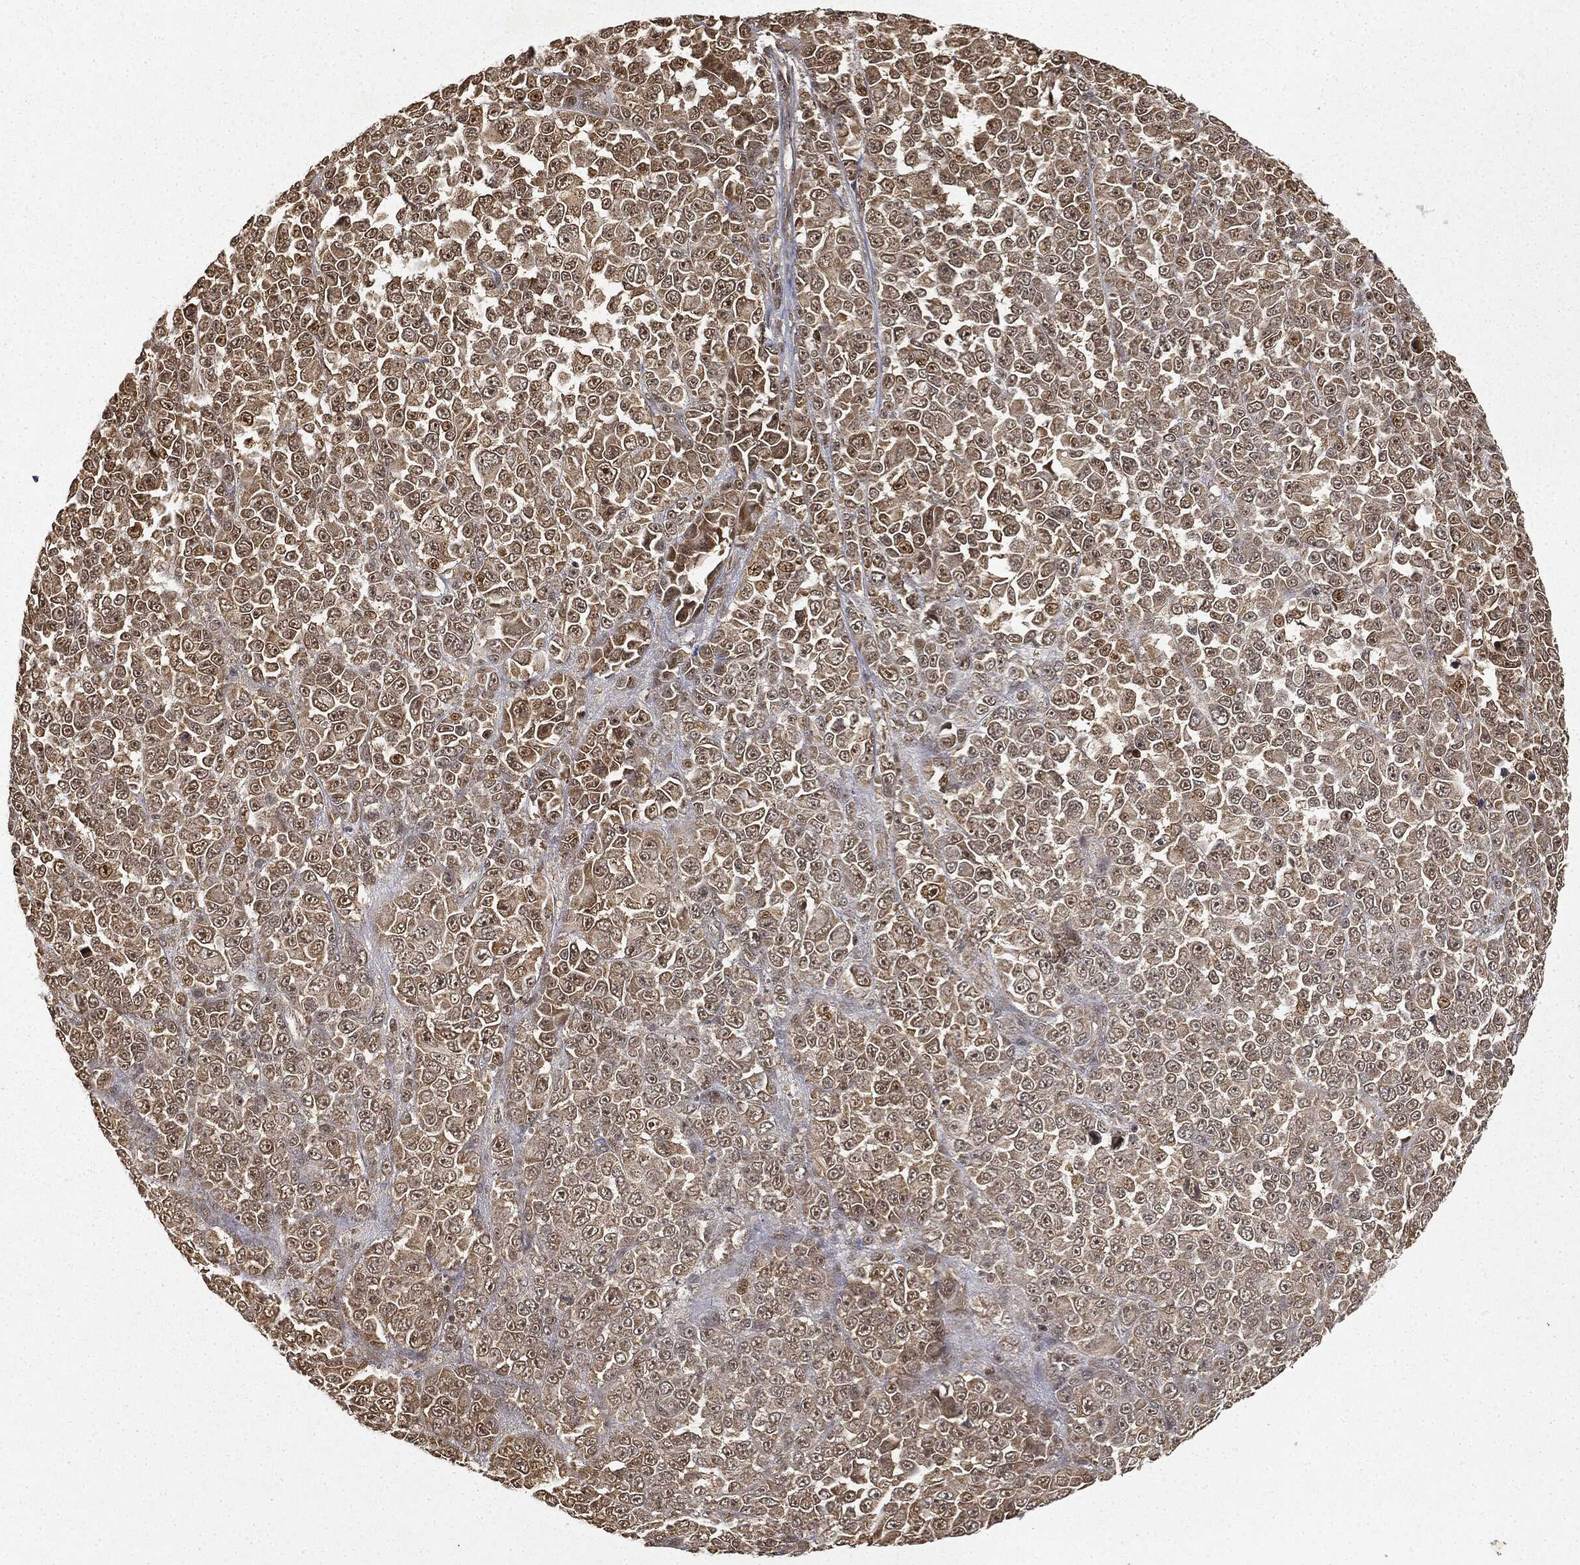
{"staining": {"intensity": "weak", "quantity": ">75%", "location": "cytoplasmic/membranous,nuclear"}, "tissue": "melanoma", "cell_type": "Tumor cells", "image_type": "cancer", "snomed": [{"axis": "morphology", "description": "Malignant melanoma, NOS"}, {"axis": "topography", "description": "Skin"}], "caption": "Human melanoma stained for a protein (brown) exhibits weak cytoplasmic/membranous and nuclear positive expression in about >75% of tumor cells.", "gene": "ZNHIT6", "patient": {"sex": "female", "age": 95}}